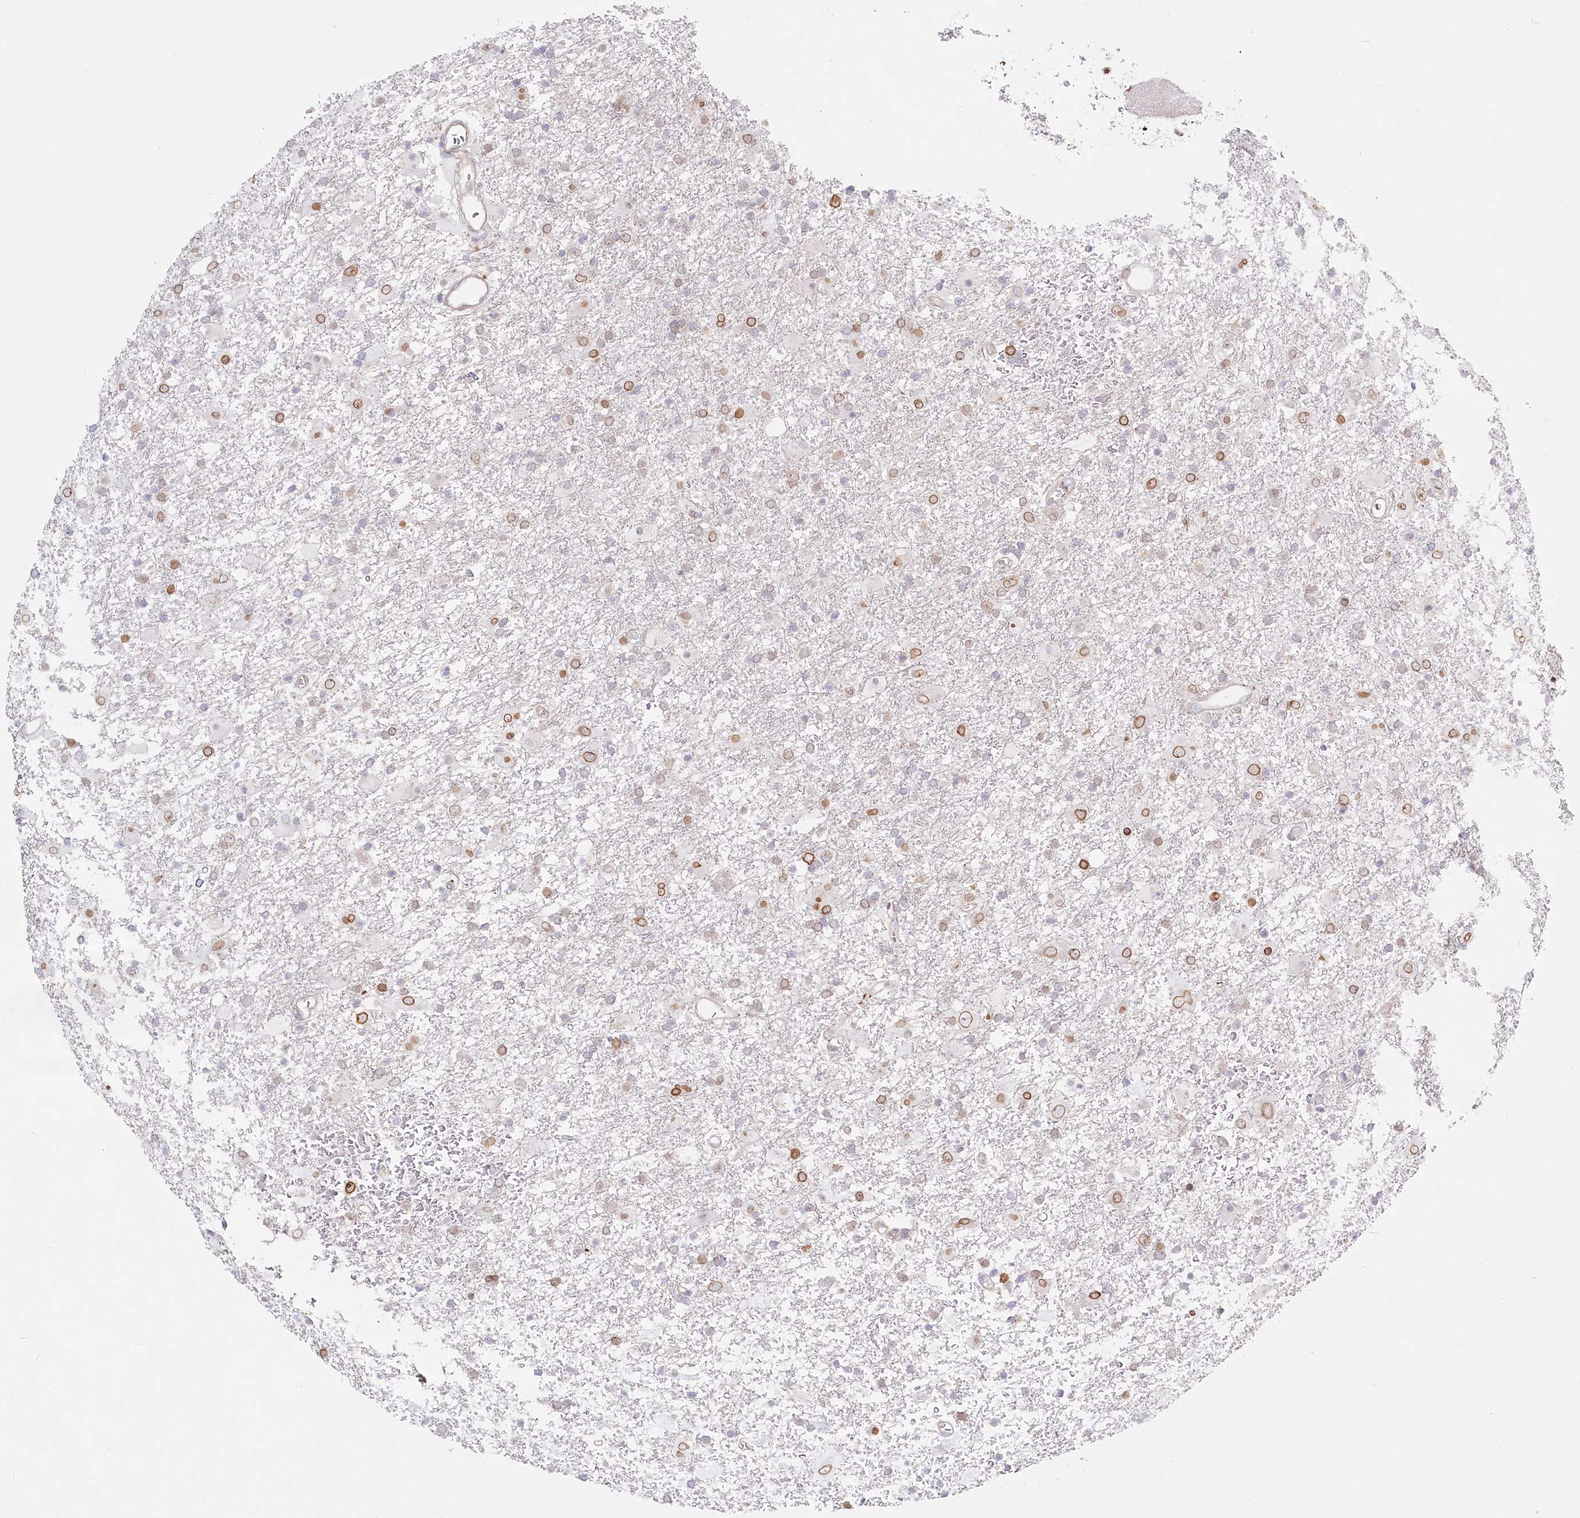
{"staining": {"intensity": "moderate", "quantity": "25%-75%", "location": "cytoplasmic/membranous,nuclear"}, "tissue": "glioma", "cell_type": "Tumor cells", "image_type": "cancer", "snomed": [{"axis": "morphology", "description": "Glioma, malignant, Low grade"}, {"axis": "topography", "description": "Brain"}], "caption": "About 25%-75% of tumor cells in glioma exhibit moderate cytoplasmic/membranous and nuclear protein expression as visualized by brown immunohistochemical staining.", "gene": "SPINK13", "patient": {"sex": "male", "age": 65}}